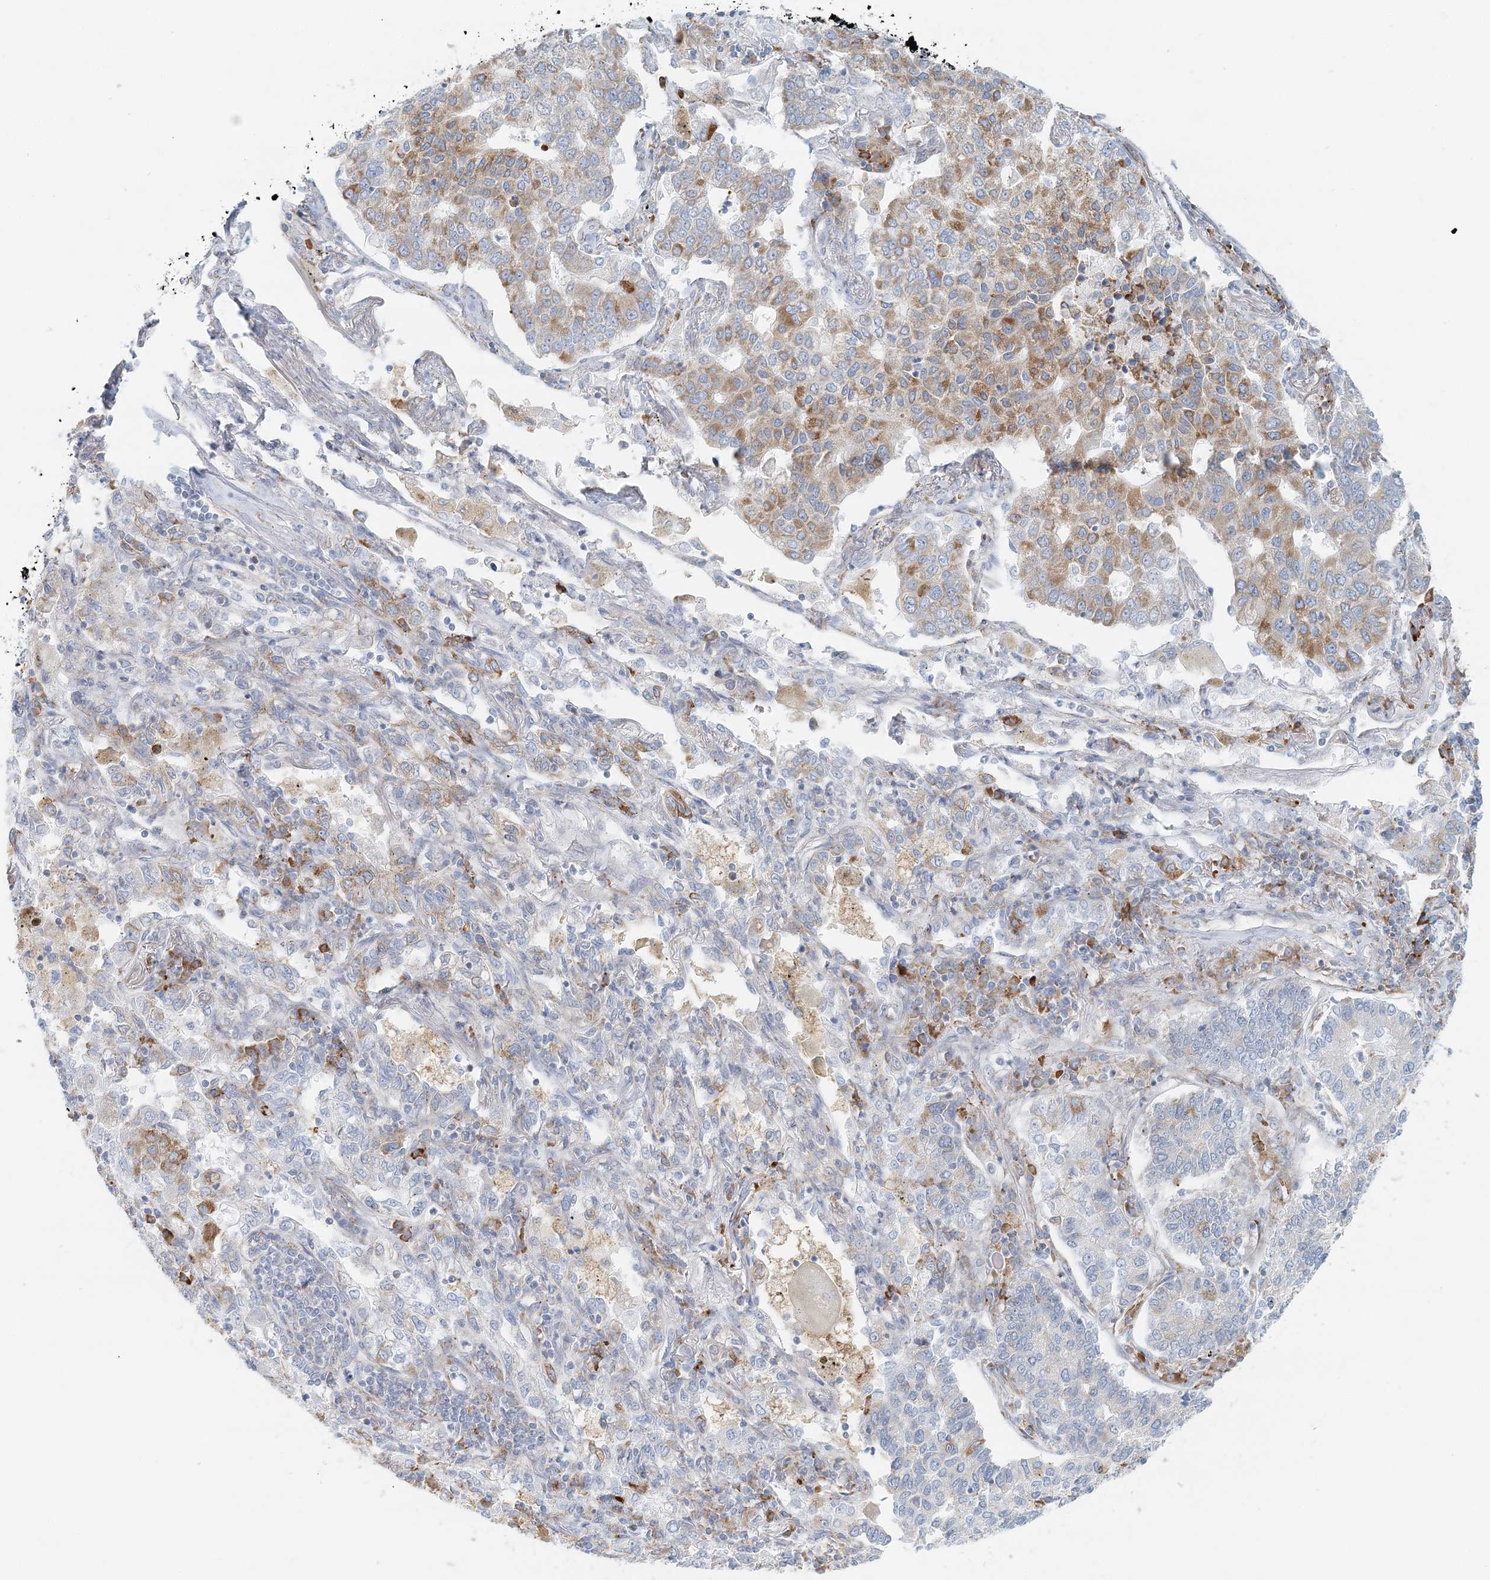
{"staining": {"intensity": "moderate", "quantity": "<25%", "location": "cytoplasmic/membranous"}, "tissue": "lung cancer", "cell_type": "Tumor cells", "image_type": "cancer", "snomed": [{"axis": "morphology", "description": "Adenocarcinoma, NOS"}, {"axis": "topography", "description": "Lung"}], "caption": "Tumor cells exhibit moderate cytoplasmic/membranous staining in about <25% of cells in lung cancer.", "gene": "STK11IP", "patient": {"sex": "male", "age": 49}}